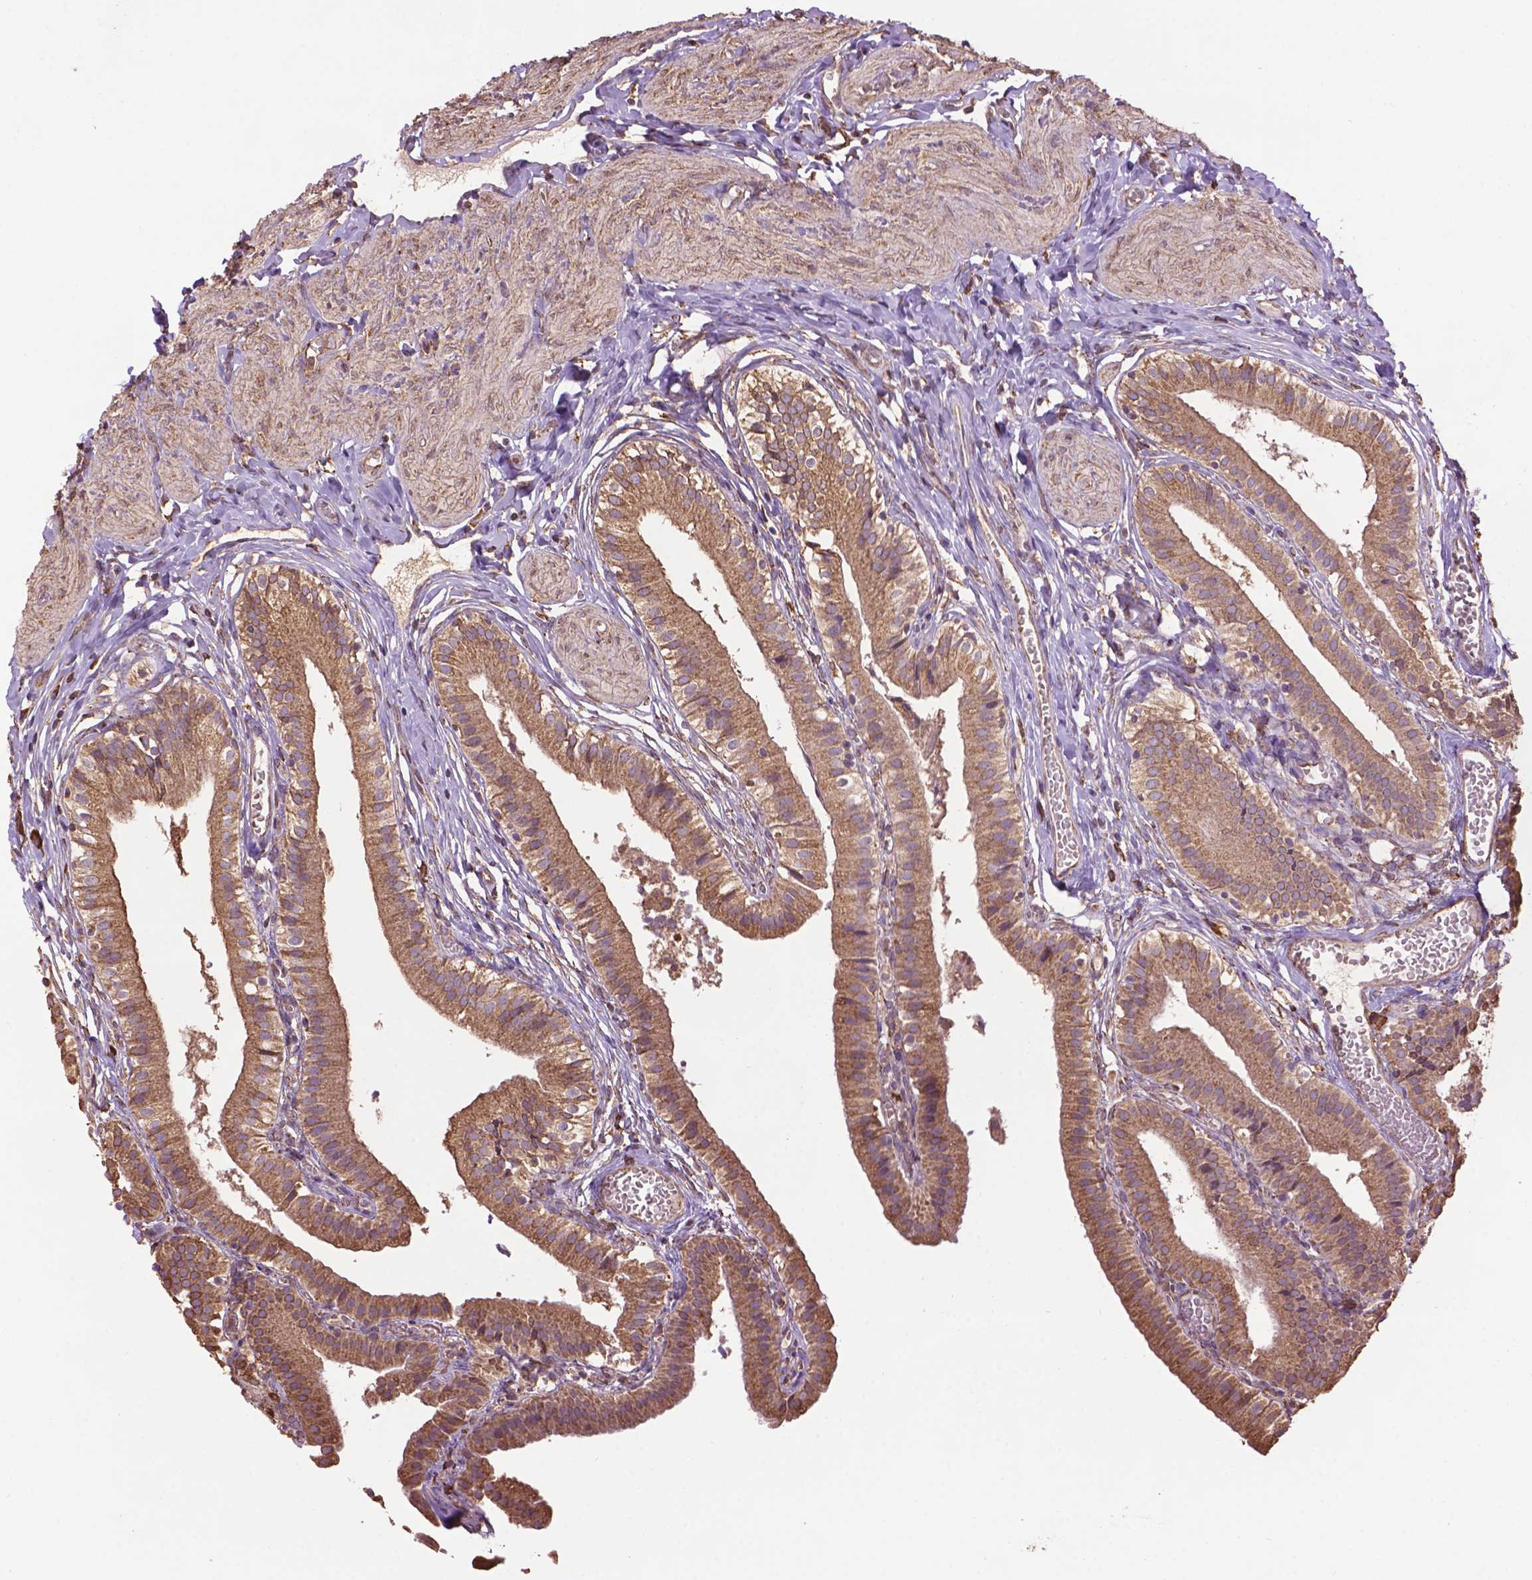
{"staining": {"intensity": "moderate", "quantity": ">75%", "location": "cytoplasmic/membranous"}, "tissue": "gallbladder", "cell_type": "Glandular cells", "image_type": "normal", "snomed": [{"axis": "morphology", "description": "Normal tissue, NOS"}, {"axis": "topography", "description": "Gallbladder"}], "caption": "Normal gallbladder was stained to show a protein in brown. There is medium levels of moderate cytoplasmic/membranous positivity in approximately >75% of glandular cells. (brown staining indicates protein expression, while blue staining denotes nuclei).", "gene": "PPP2R5E", "patient": {"sex": "female", "age": 47}}